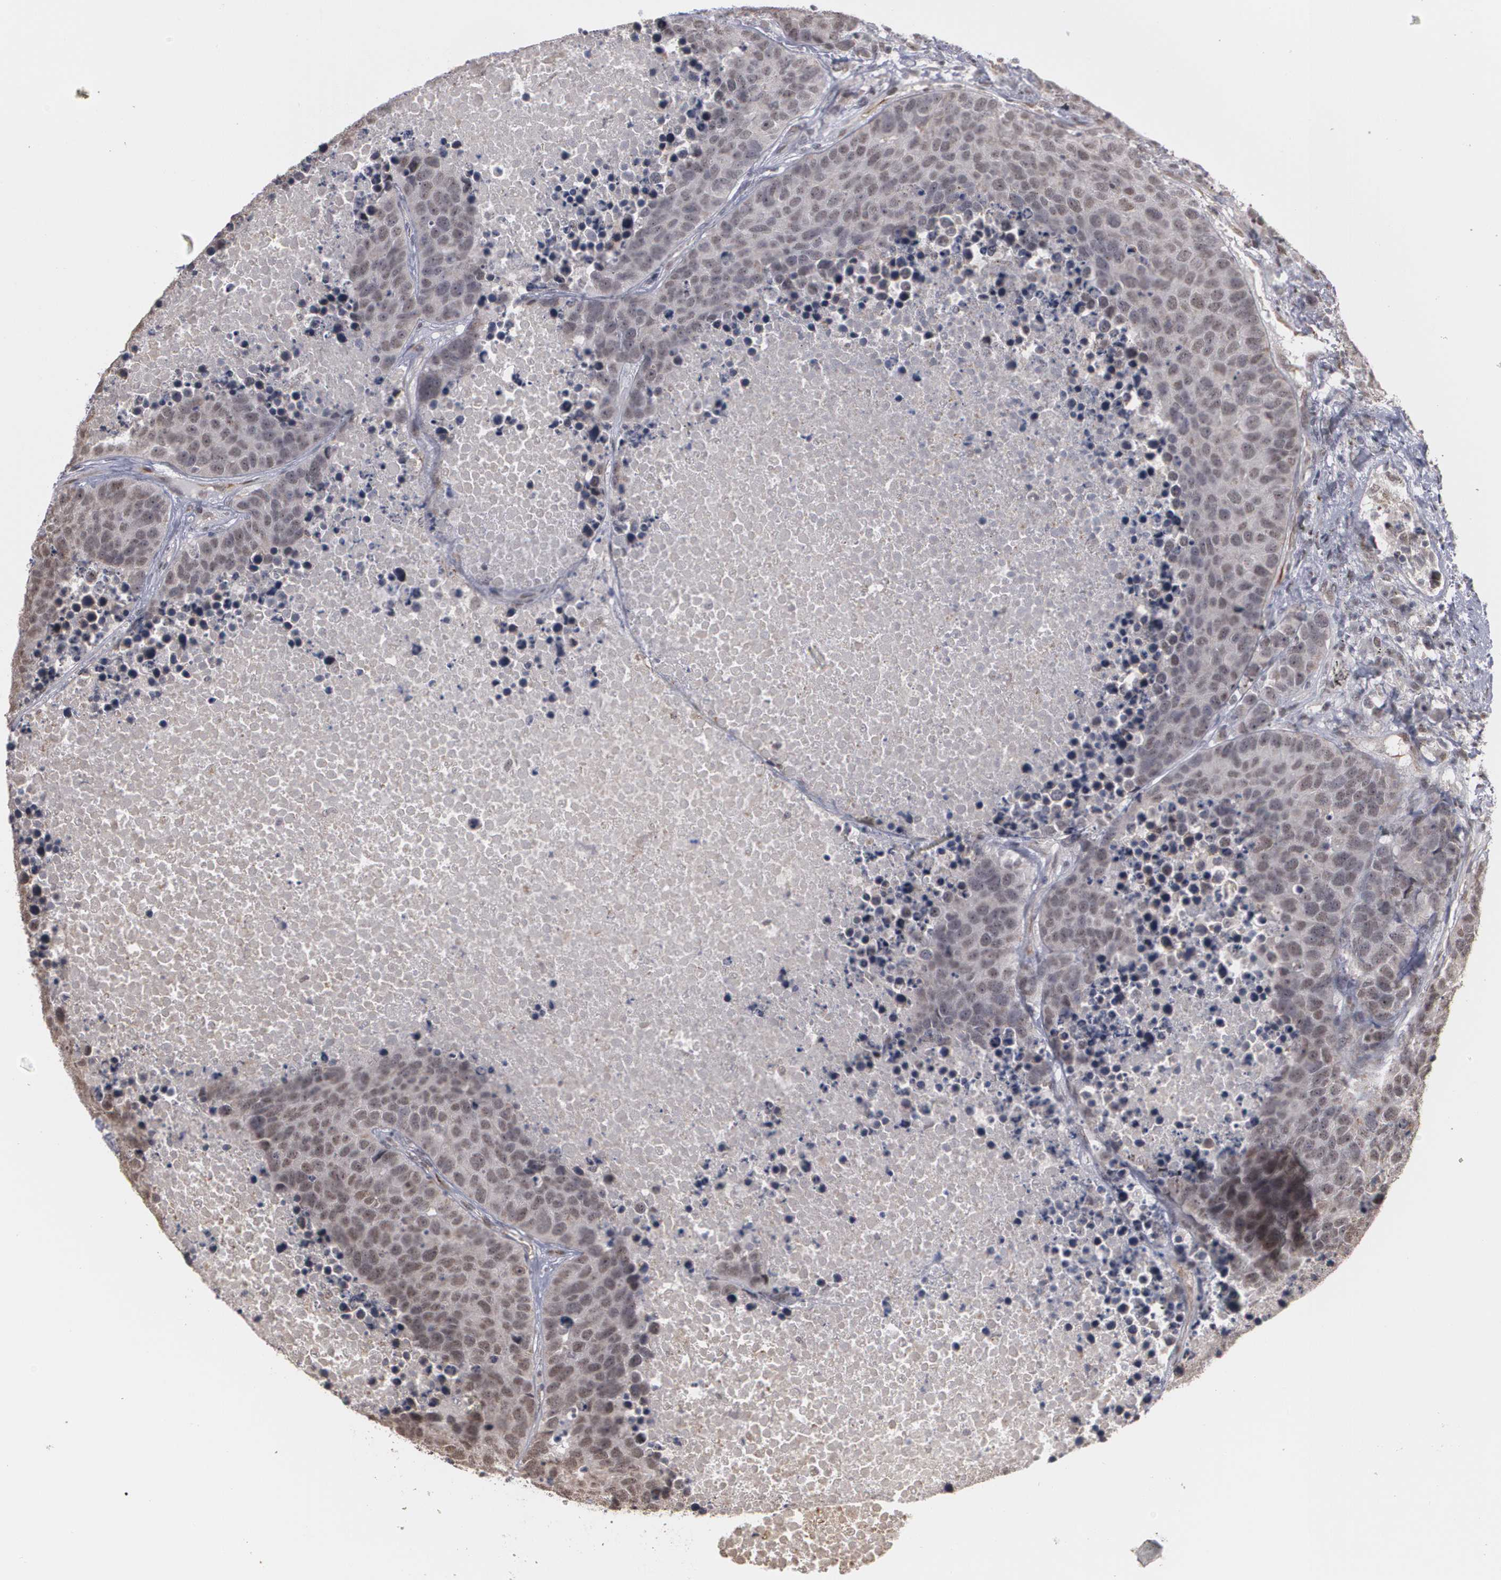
{"staining": {"intensity": "weak", "quantity": ">75%", "location": "cytoplasmic/membranous,nuclear"}, "tissue": "carcinoid", "cell_type": "Tumor cells", "image_type": "cancer", "snomed": [{"axis": "morphology", "description": "Carcinoid, malignant, NOS"}, {"axis": "topography", "description": "Lung"}], "caption": "Tumor cells display low levels of weak cytoplasmic/membranous and nuclear positivity in approximately >75% of cells in human malignant carcinoid. Using DAB (brown) and hematoxylin (blue) stains, captured at high magnification using brightfield microscopy.", "gene": "ZNF75A", "patient": {"sex": "male", "age": 60}}